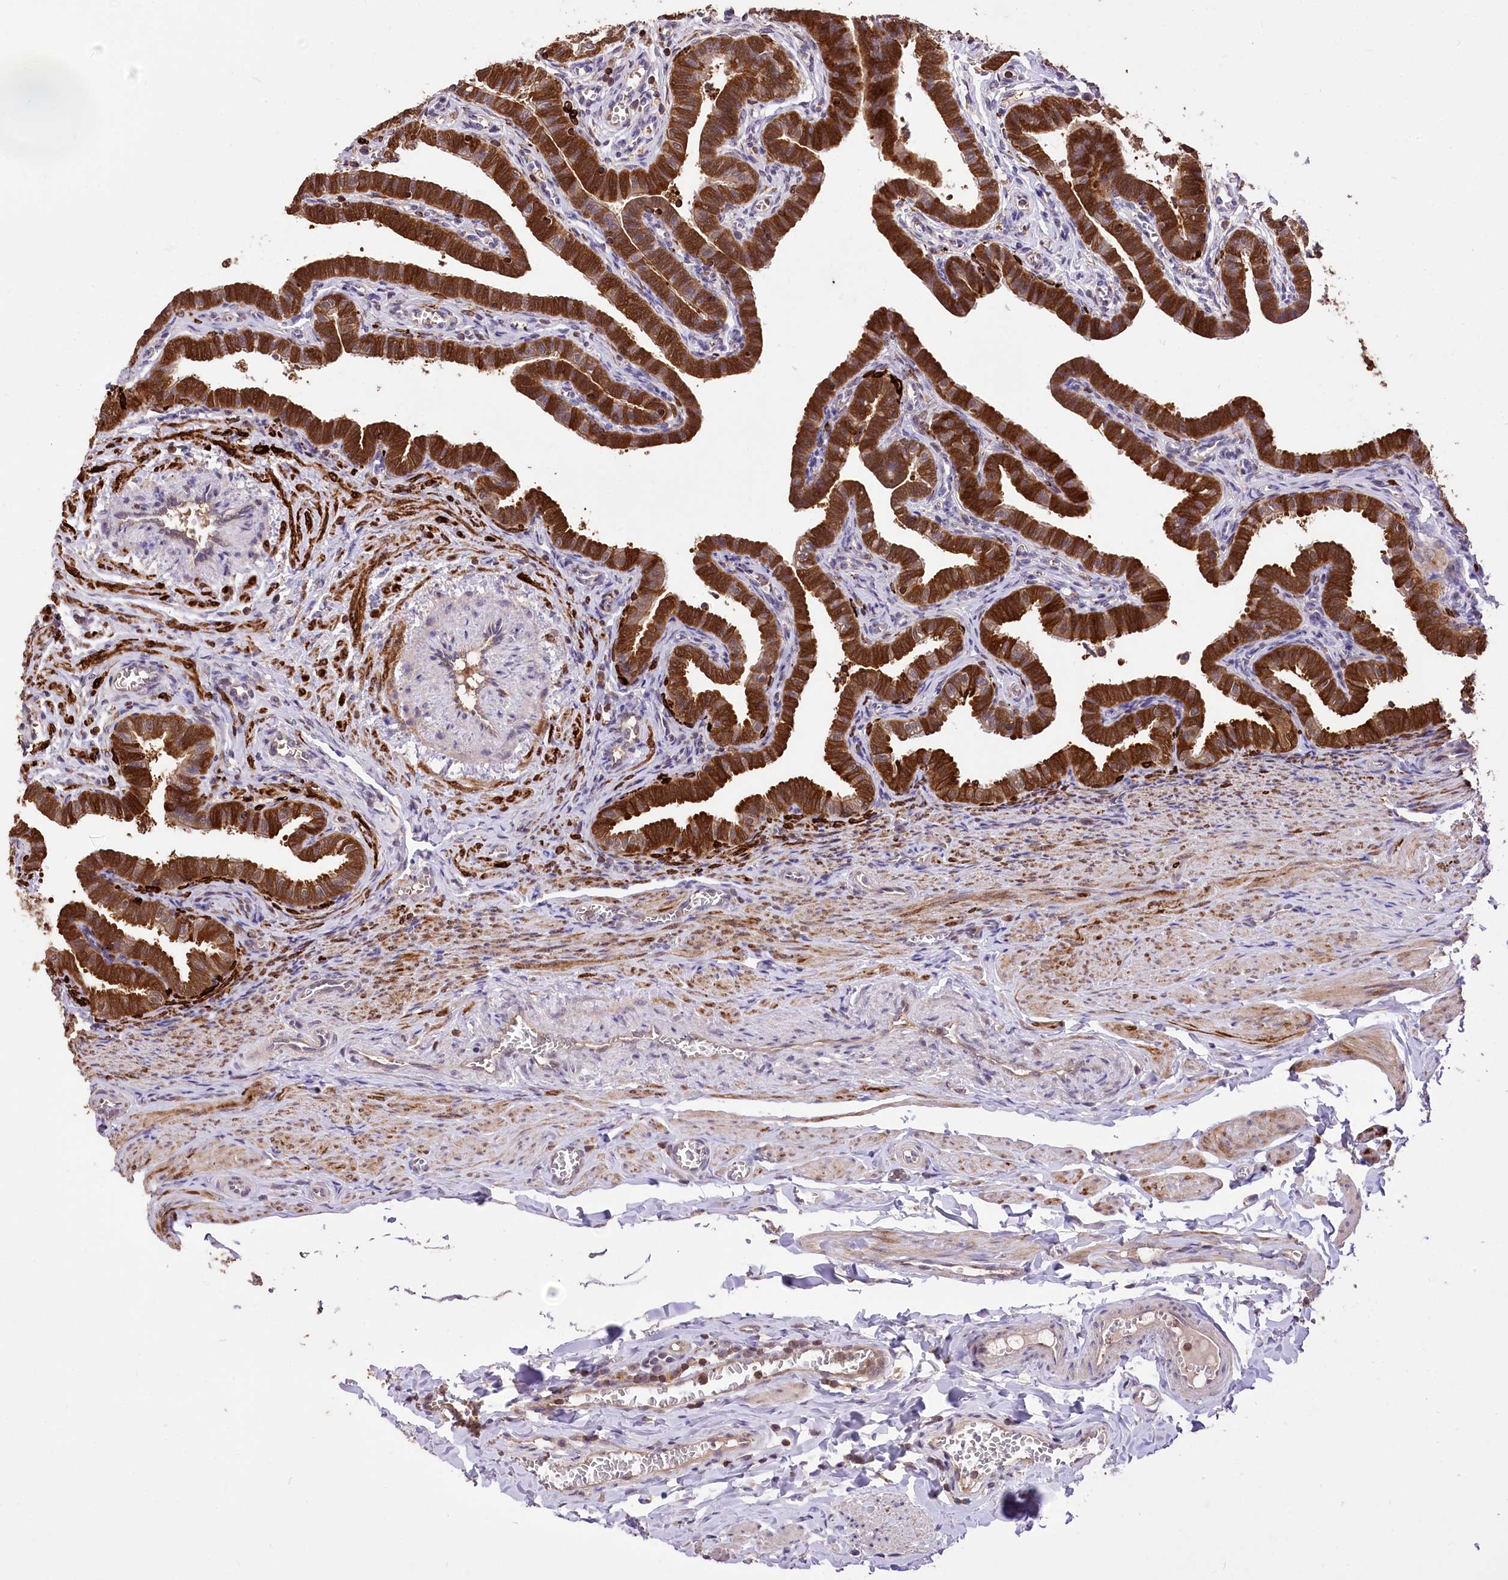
{"staining": {"intensity": "strong", "quantity": ">75%", "location": "cytoplasmic/membranous,nuclear"}, "tissue": "fallopian tube", "cell_type": "Glandular cells", "image_type": "normal", "snomed": [{"axis": "morphology", "description": "Normal tissue, NOS"}, {"axis": "topography", "description": "Fallopian tube"}], "caption": "Protein staining by immunohistochemistry (IHC) reveals strong cytoplasmic/membranous,nuclear positivity in about >75% of glandular cells in benign fallopian tube.", "gene": "SERGEF", "patient": {"sex": "female", "age": 36}}